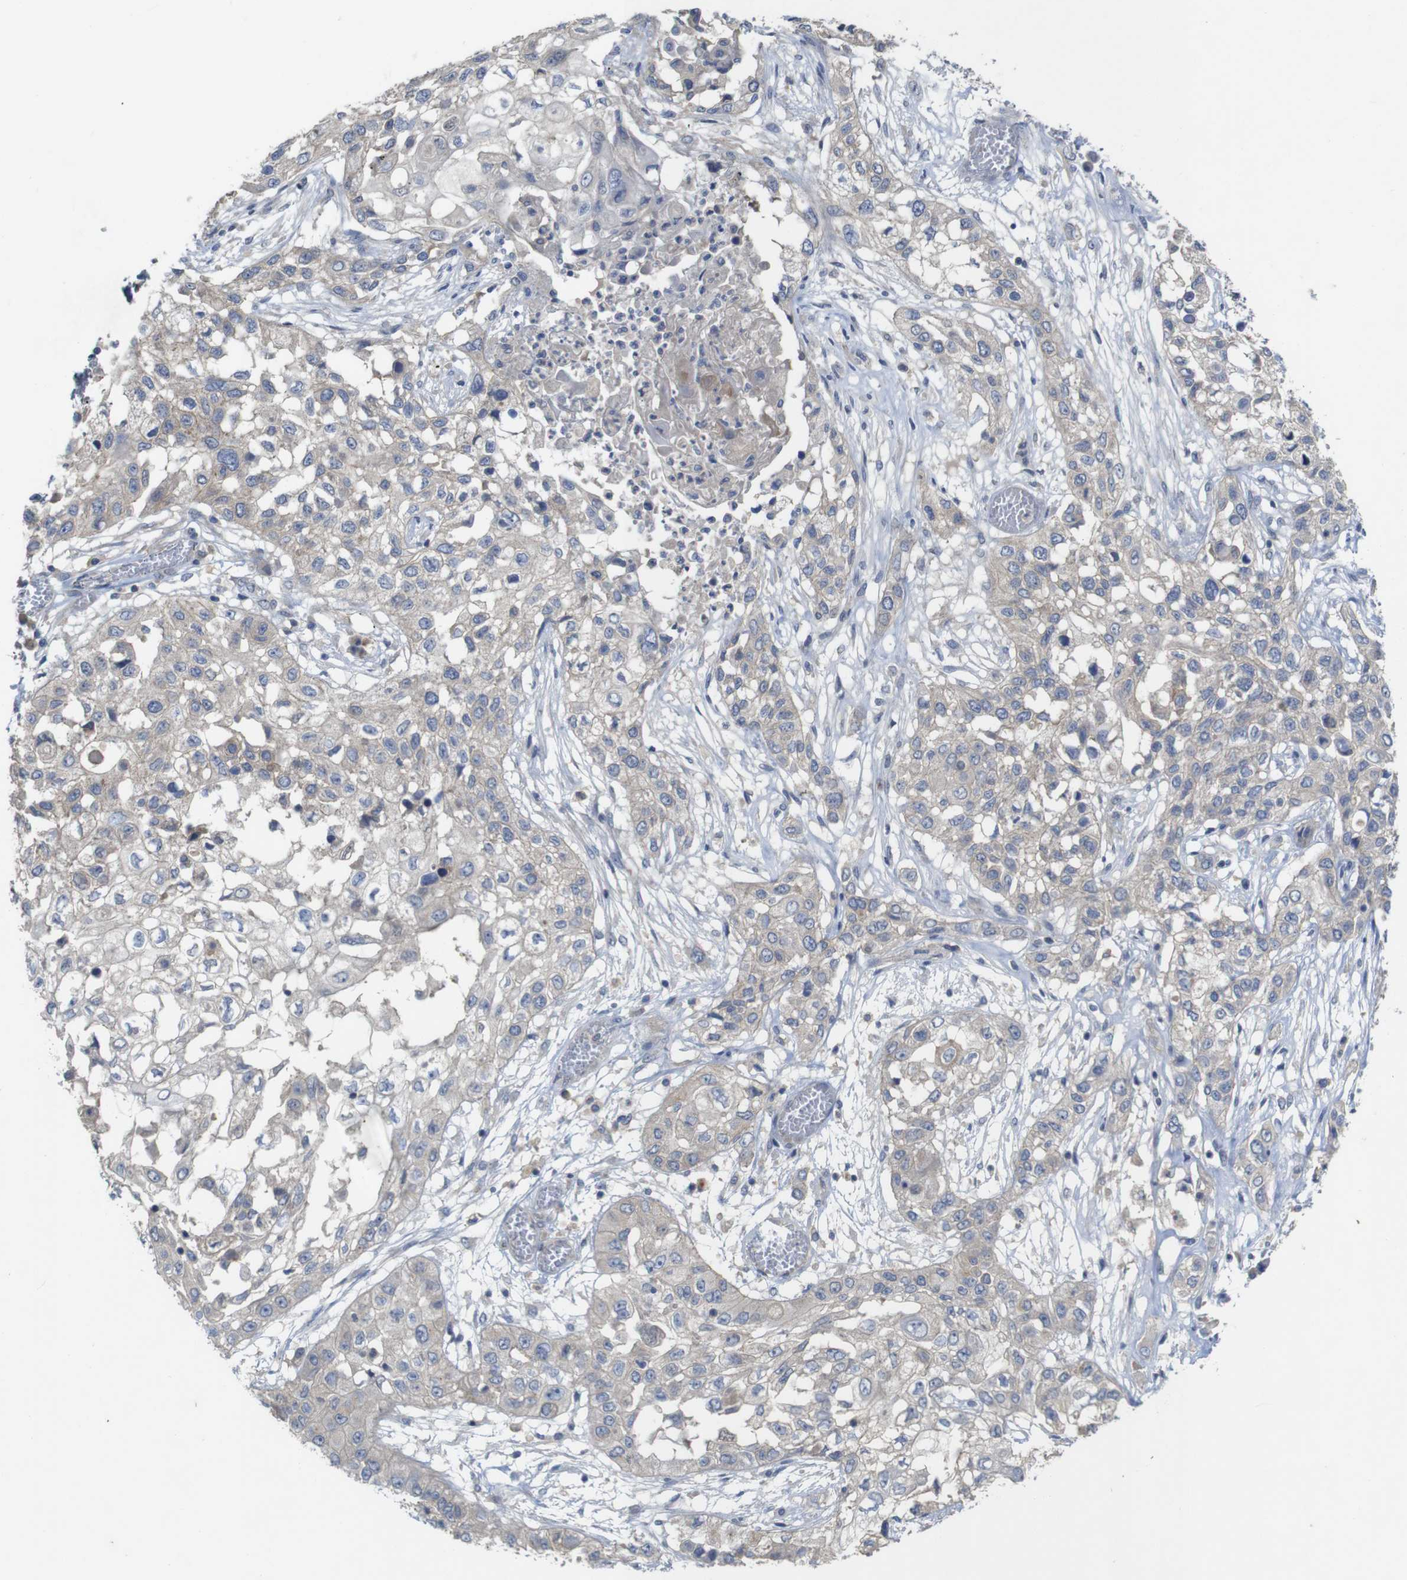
{"staining": {"intensity": "negative", "quantity": "none", "location": "none"}, "tissue": "lung cancer", "cell_type": "Tumor cells", "image_type": "cancer", "snomed": [{"axis": "morphology", "description": "Squamous cell carcinoma, NOS"}, {"axis": "topography", "description": "Lung"}], "caption": "An immunohistochemistry (IHC) histopathology image of squamous cell carcinoma (lung) is shown. There is no staining in tumor cells of squamous cell carcinoma (lung). (DAB immunohistochemistry (IHC) with hematoxylin counter stain).", "gene": "KIDINS220", "patient": {"sex": "male", "age": 71}}